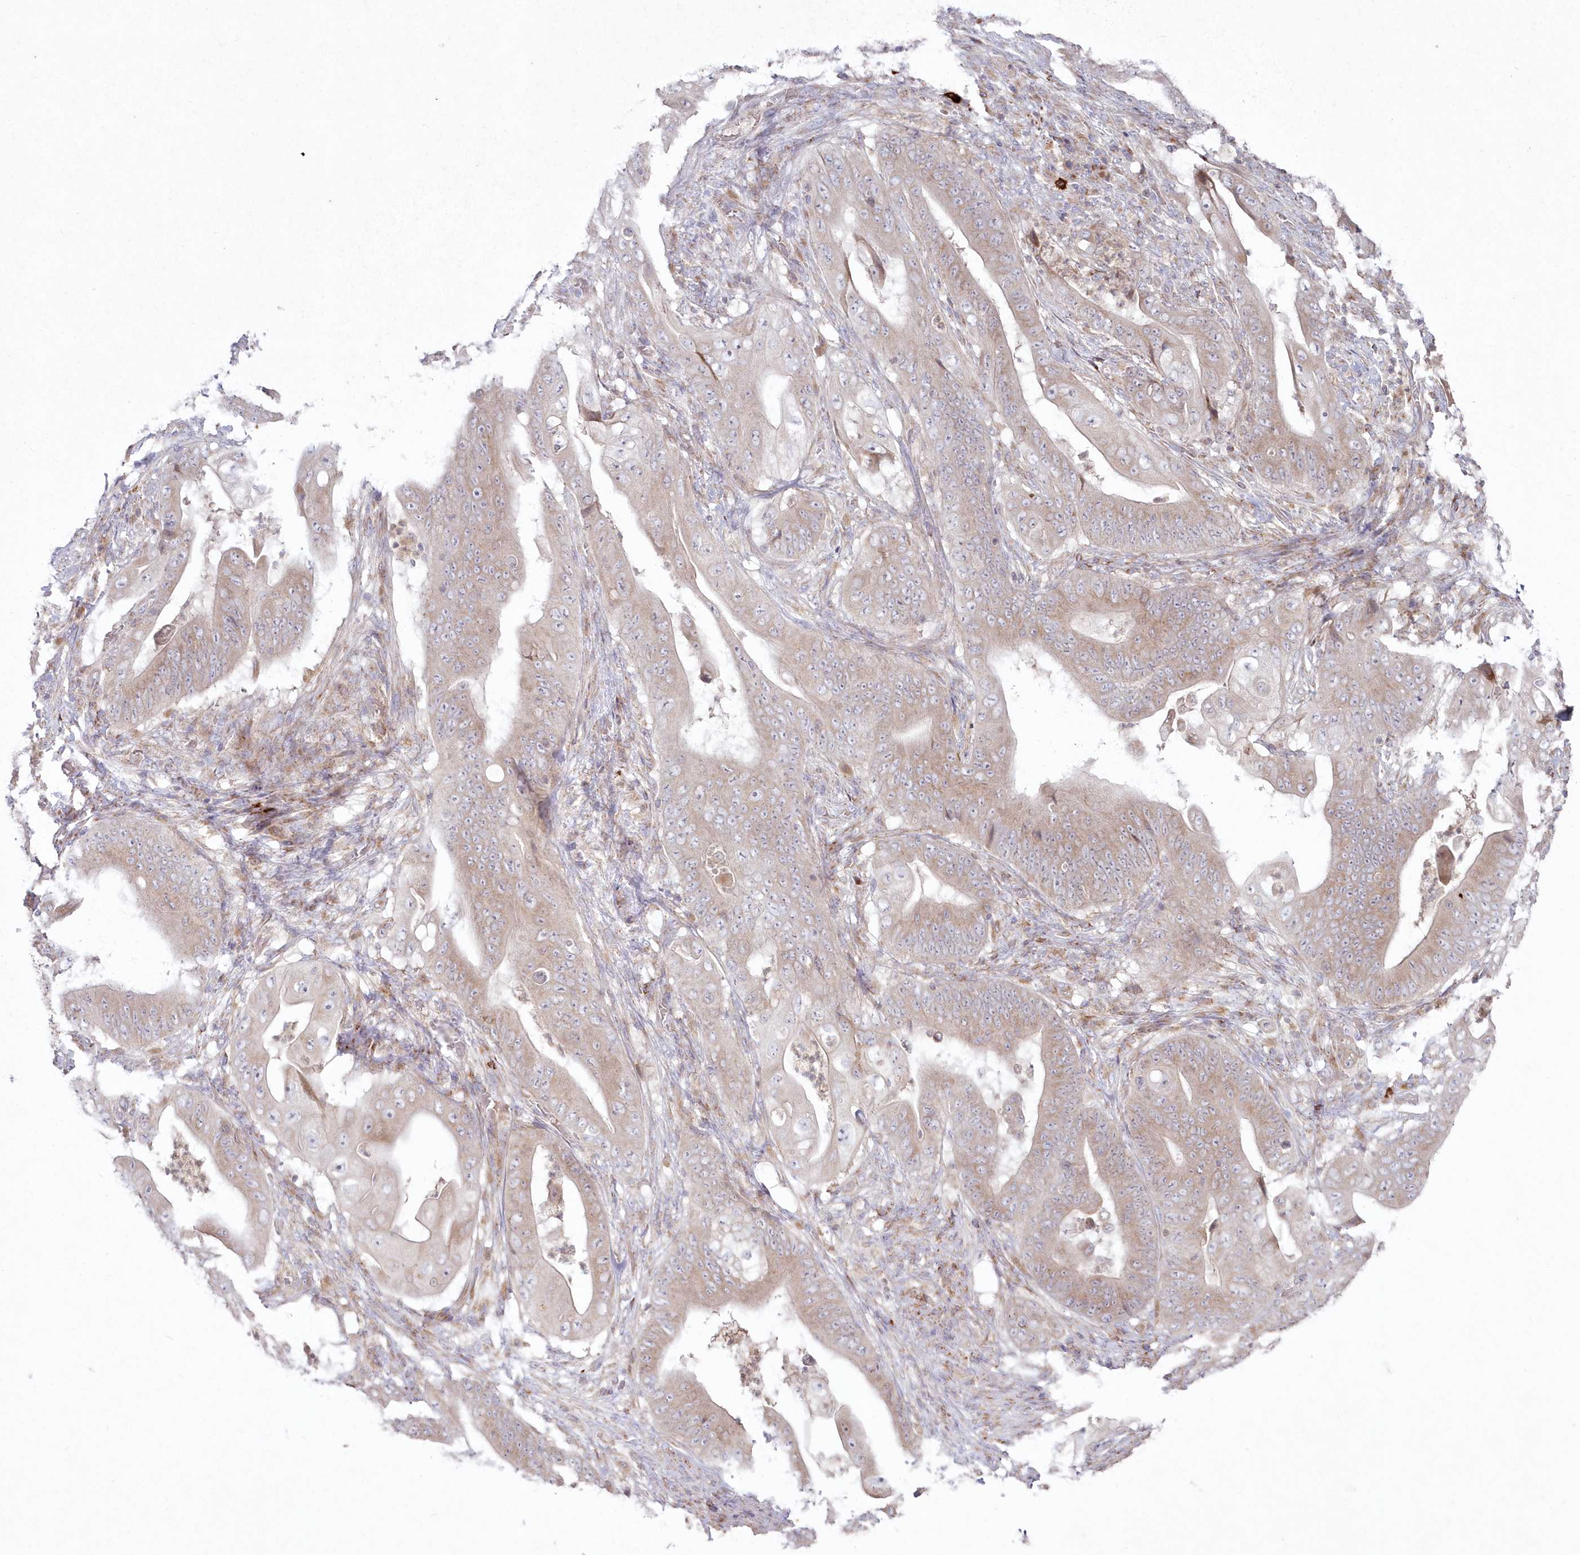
{"staining": {"intensity": "weak", "quantity": ">75%", "location": "cytoplasmic/membranous"}, "tissue": "stomach cancer", "cell_type": "Tumor cells", "image_type": "cancer", "snomed": [{"axis": "morphology", "description": "Adenocarcinoma, NOS"}, {"axis": "topography", "description": "Stomach"}], "caption": "Immunohistochemistry (DAB) staining of adenocarcinoma (stomach) reveals weak cytoplasmic/membranous protein staining in approximately >75% of tumor cells.", "gene": "ARSB", "patient": {"sex": "female", "age": 73}}